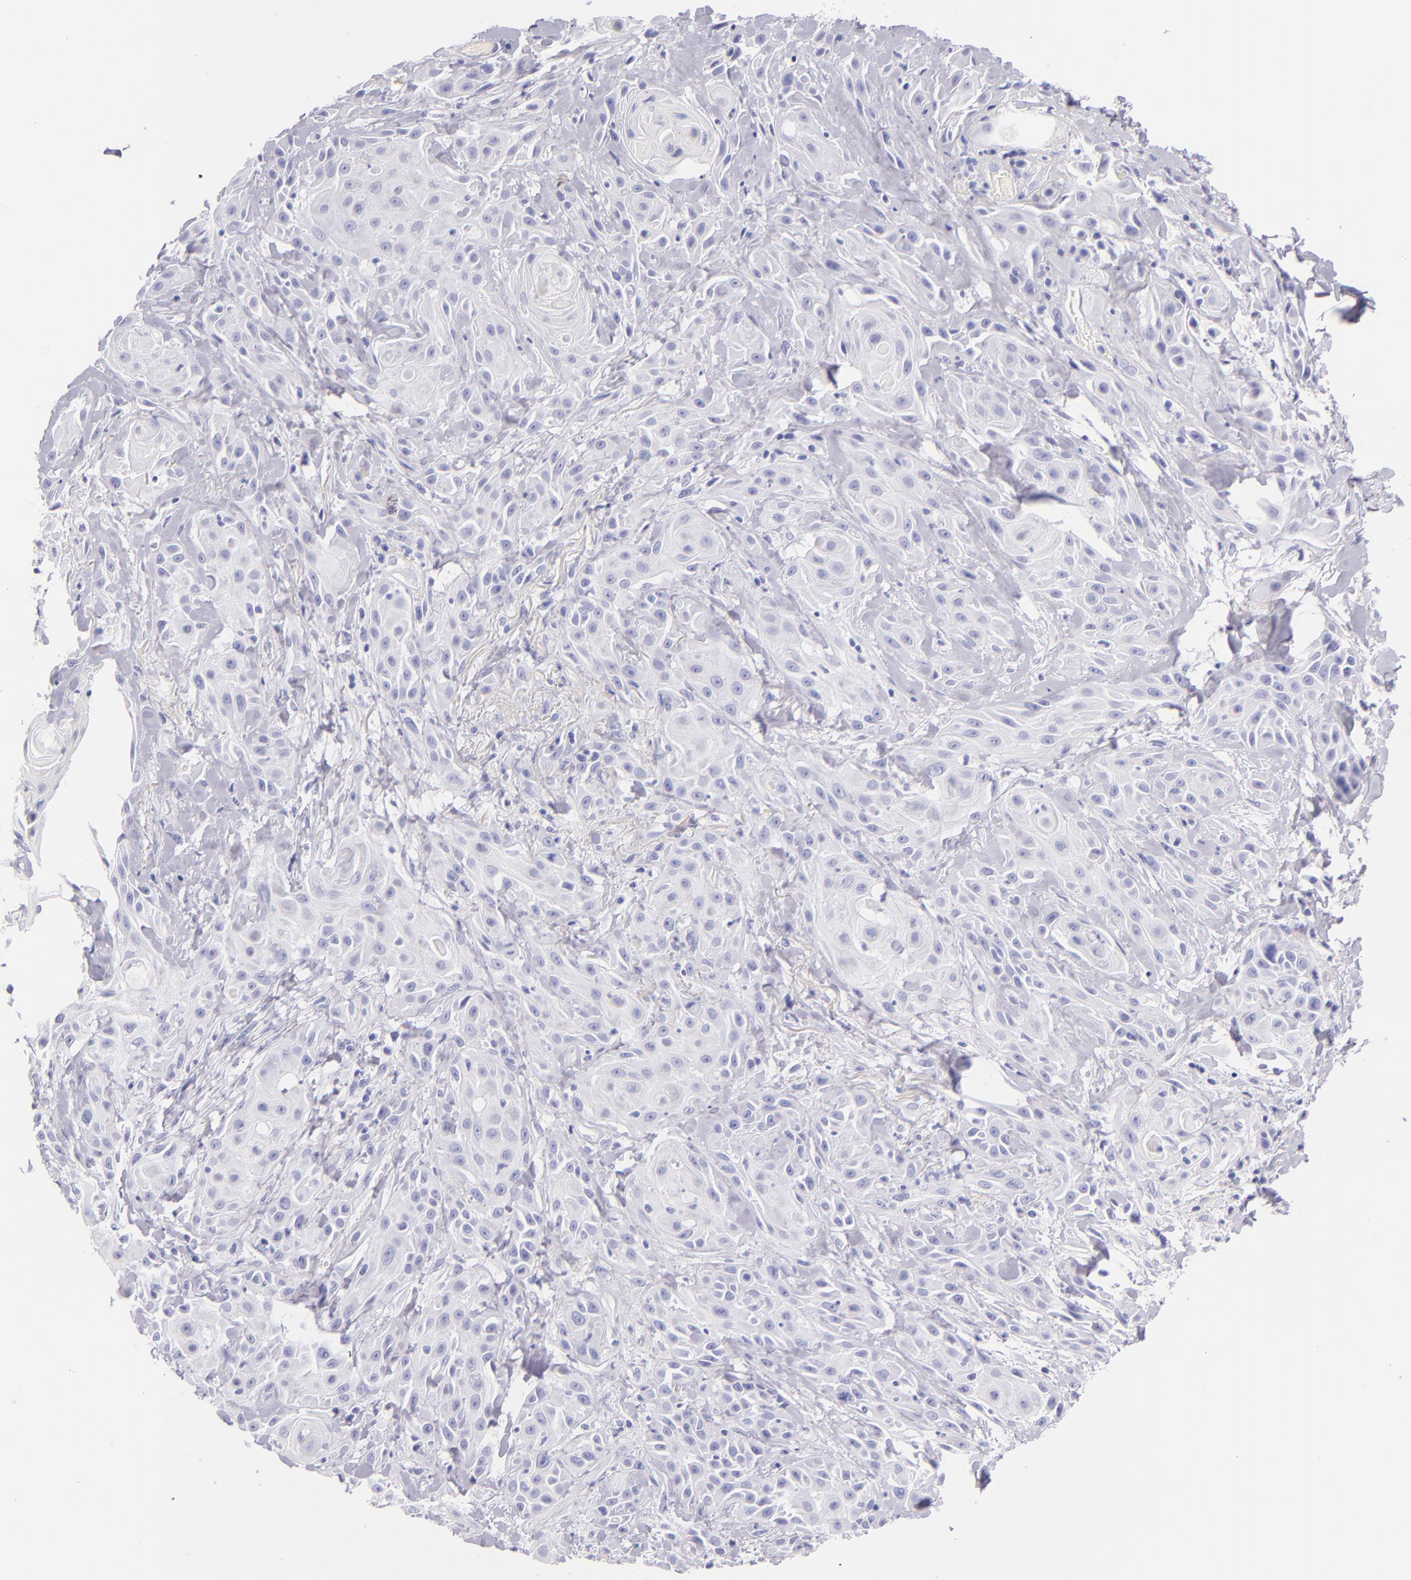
{"staining": {"intensity": "negative", "quantity": "none", "location": "none"}, "tissue": "skin cancer", "cell_type": "Tumor cells", "image_type": "cancer", "snomed": [{"axis": "morphology", "description": "Squamous cell carcinoma, NOS"}, {"axis": "topography", "description": "Skin"}, {"axis": "topography", "description": "Anal"}], "caption": "This is an IHC micrograph of skin cancer (squamous cell carcinoma). There is no expression in tumor cells.", "gene": "SFTPB", "patient": {"sex": "male", "age": 64}}